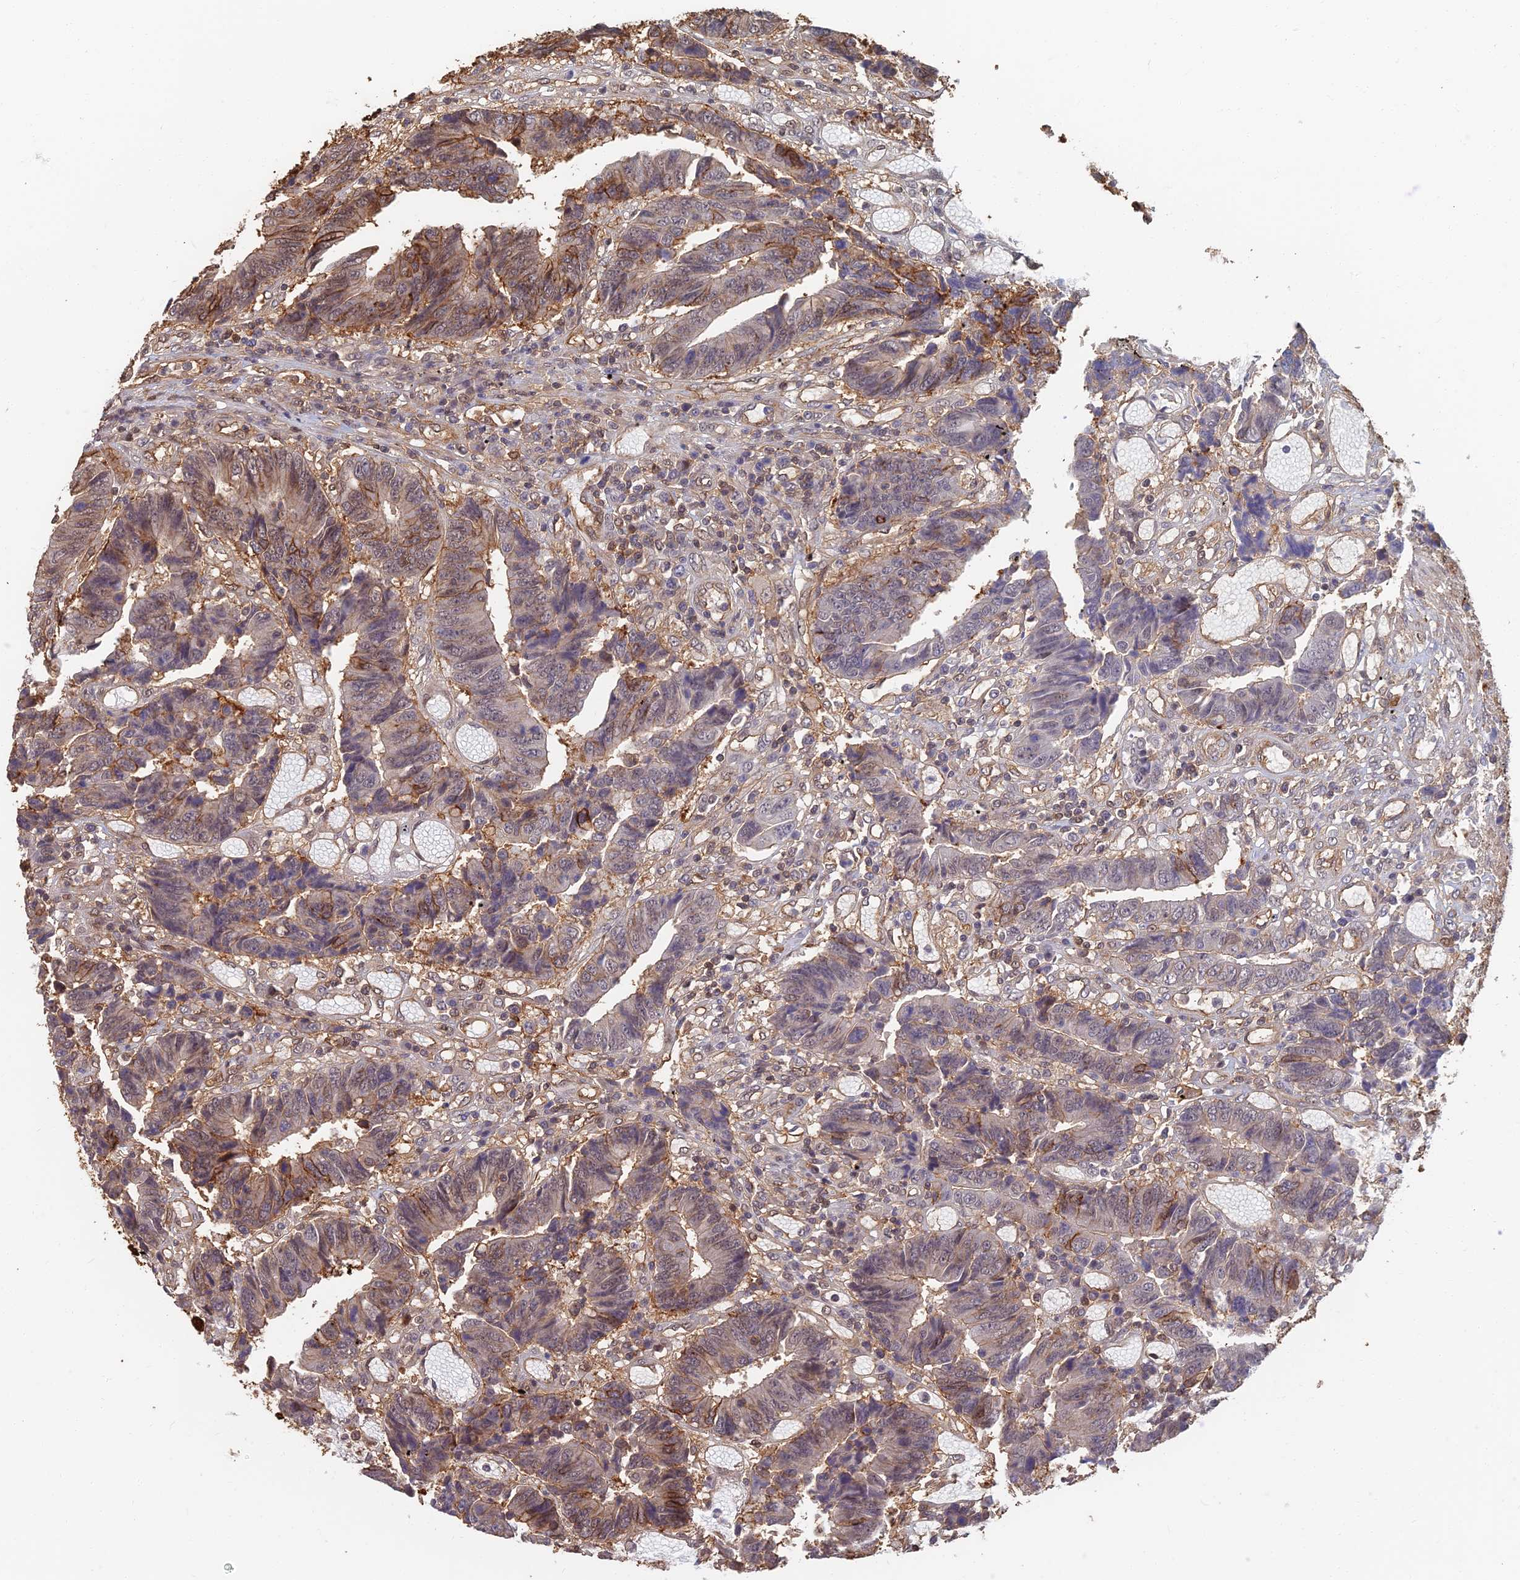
{"staining": {"intensity": "moderate", "quantity": "<25%", "location": "cytoplasmic/membranous"}, "tissue": "colorectal cancer", "cell_type": "Tumor cells", "image_type": "cancer", "snomed": [{"axis": "morphology", "description": "Adenocarcinoma, NOS"}, {"axis": "topography", "description": "Rectum"}], "caption": "A low amount of moderate cytoplasmic/membranous staining is identified in about <25% of tumor cells in adenocarcinoma (colorectal) tissue.", "gene": "LRRN3", "patient": {"sex": "male", "age": 84}}